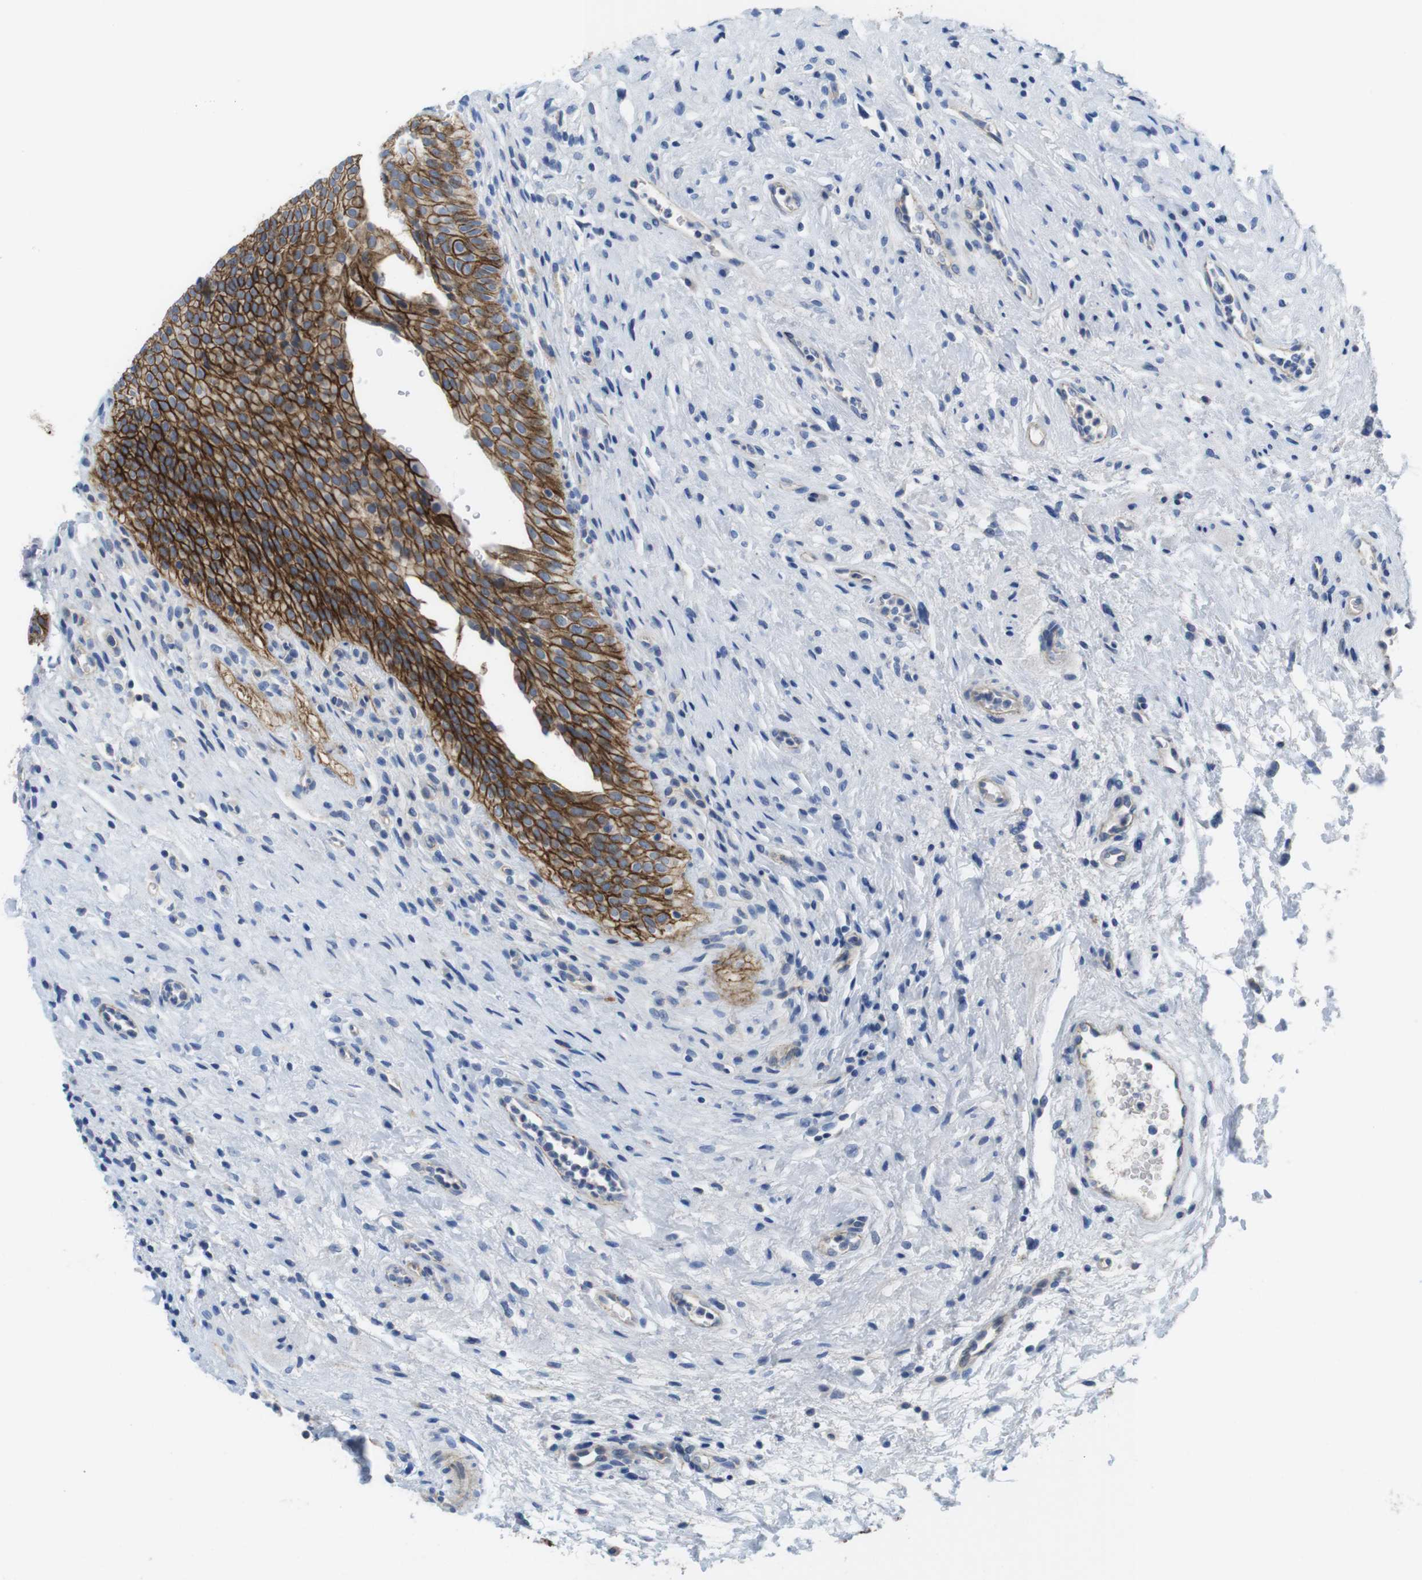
{"staining": {"intensity": "strong", "quantity": ">75%", "location": "cytoplasmic/membranous"}, "tissue": "urinary bladder", "cell_type": "Urothelial cells", "image_type": "normal", "snomed": [{"axis": "morphology", "description": "Normal tissue, NOS"}, {"axis": "morphology", "description": "Urothelial carcinoma, High grade"}, {"axis": "topography", "description": "Urinary bladder"}], "caption": "This image demonstrates IHC staining of normal human urinary bladder, with high strong cytoplasmic/membranous positivity in approximately >75% of urothelial cells.", "gene": "SCRIB", "patient": {"sex": "male", "age": 46}}